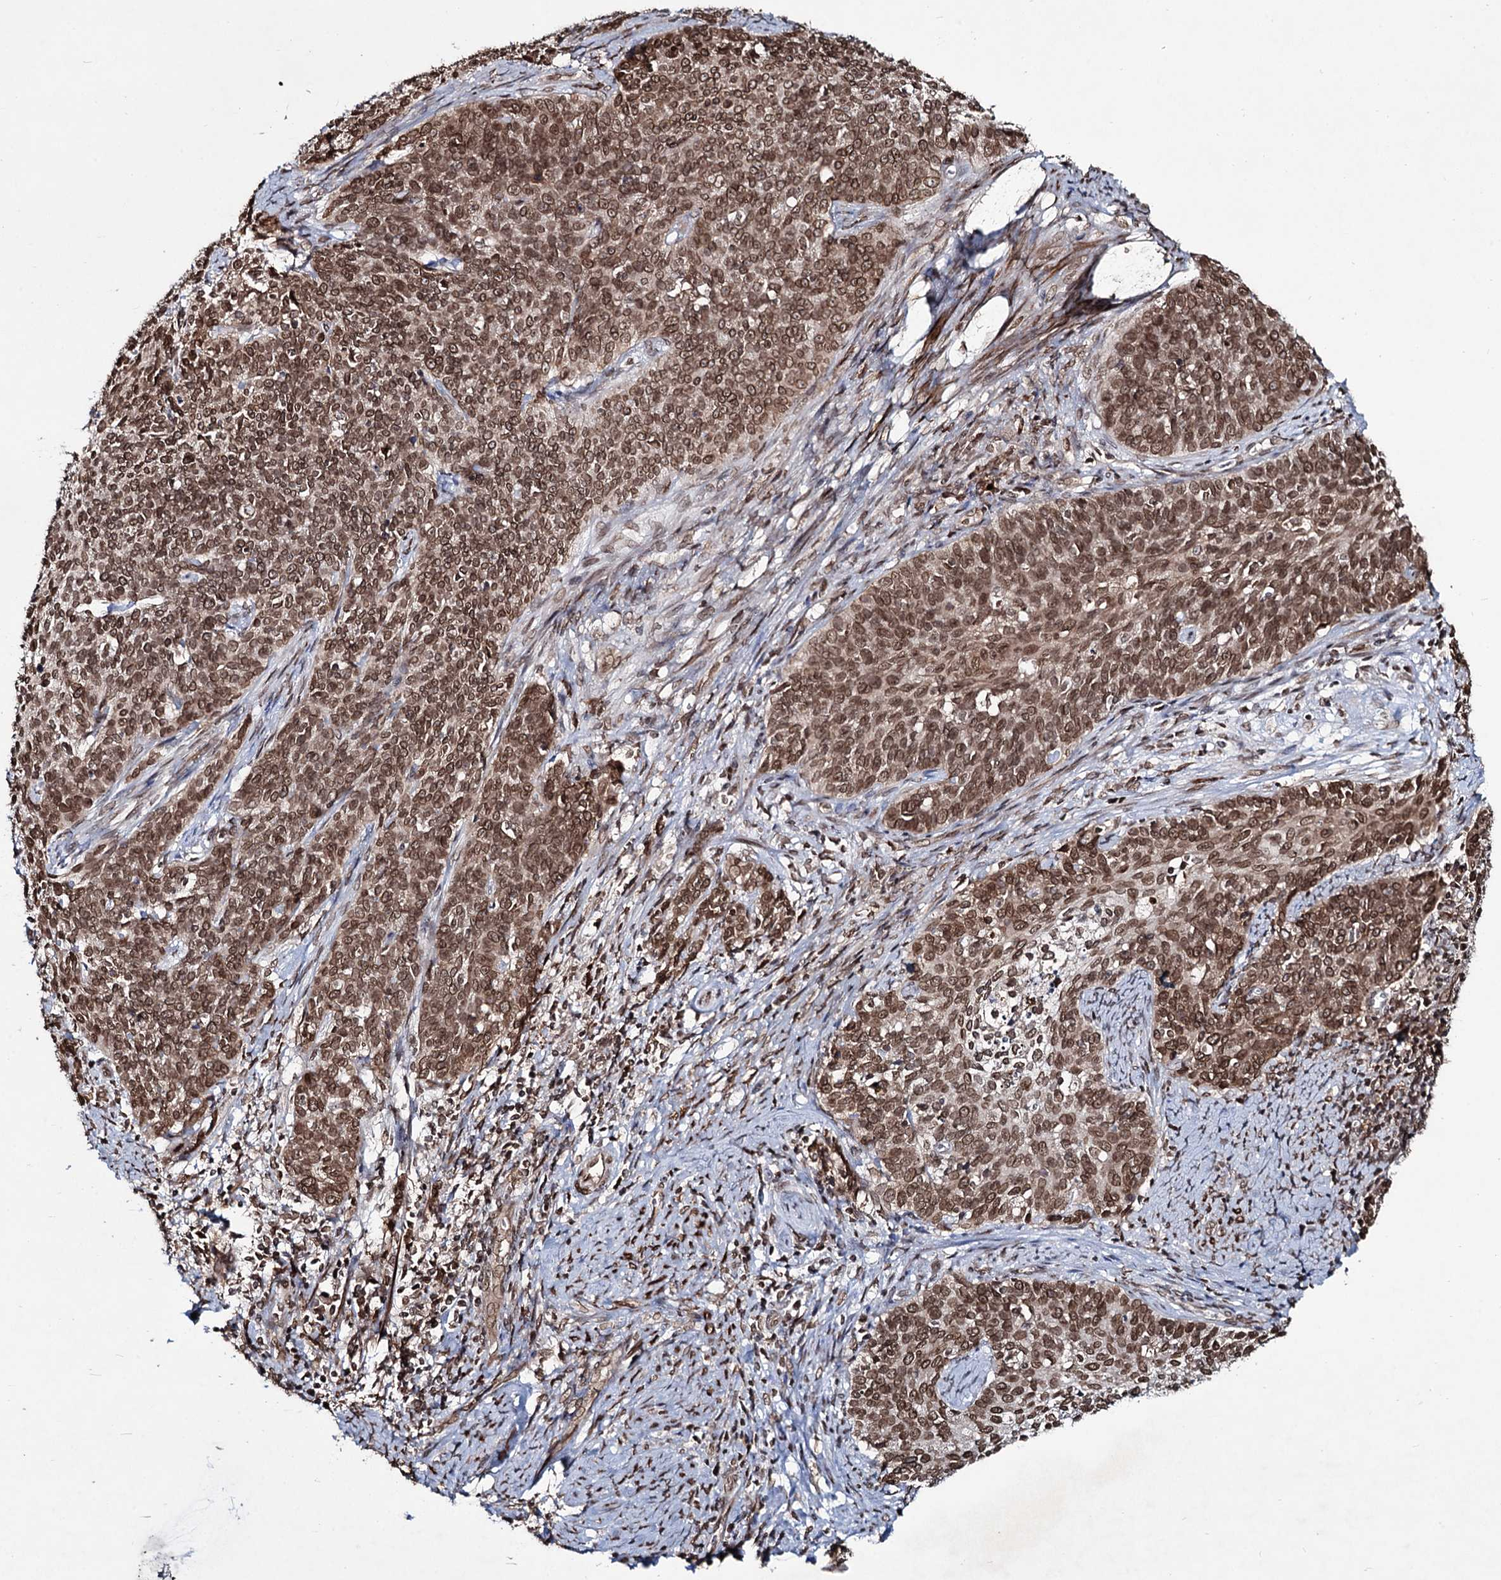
{"staining": {"intensity": "strong", "quantity": ">75%", "location": "cytoplasmic/membranous,nuclear"}, "tissue": "cervical cancer", "cell_type": "Tumor cells", "image_type": "cancer", "snomed": [{"axis": "morphology", "description": "Squamous cell carcinoma, NOS"}, {"axis": "topography", "description": "Cervix"}], "caption": "Tumor cells reveal strong cytoplasmic/membranous and nuclear expression in approximately >75% of cells in squamous cell carcinoma (cervical).", "gene": "RNF6", "patient": {"sex": "female", "age": 39}}